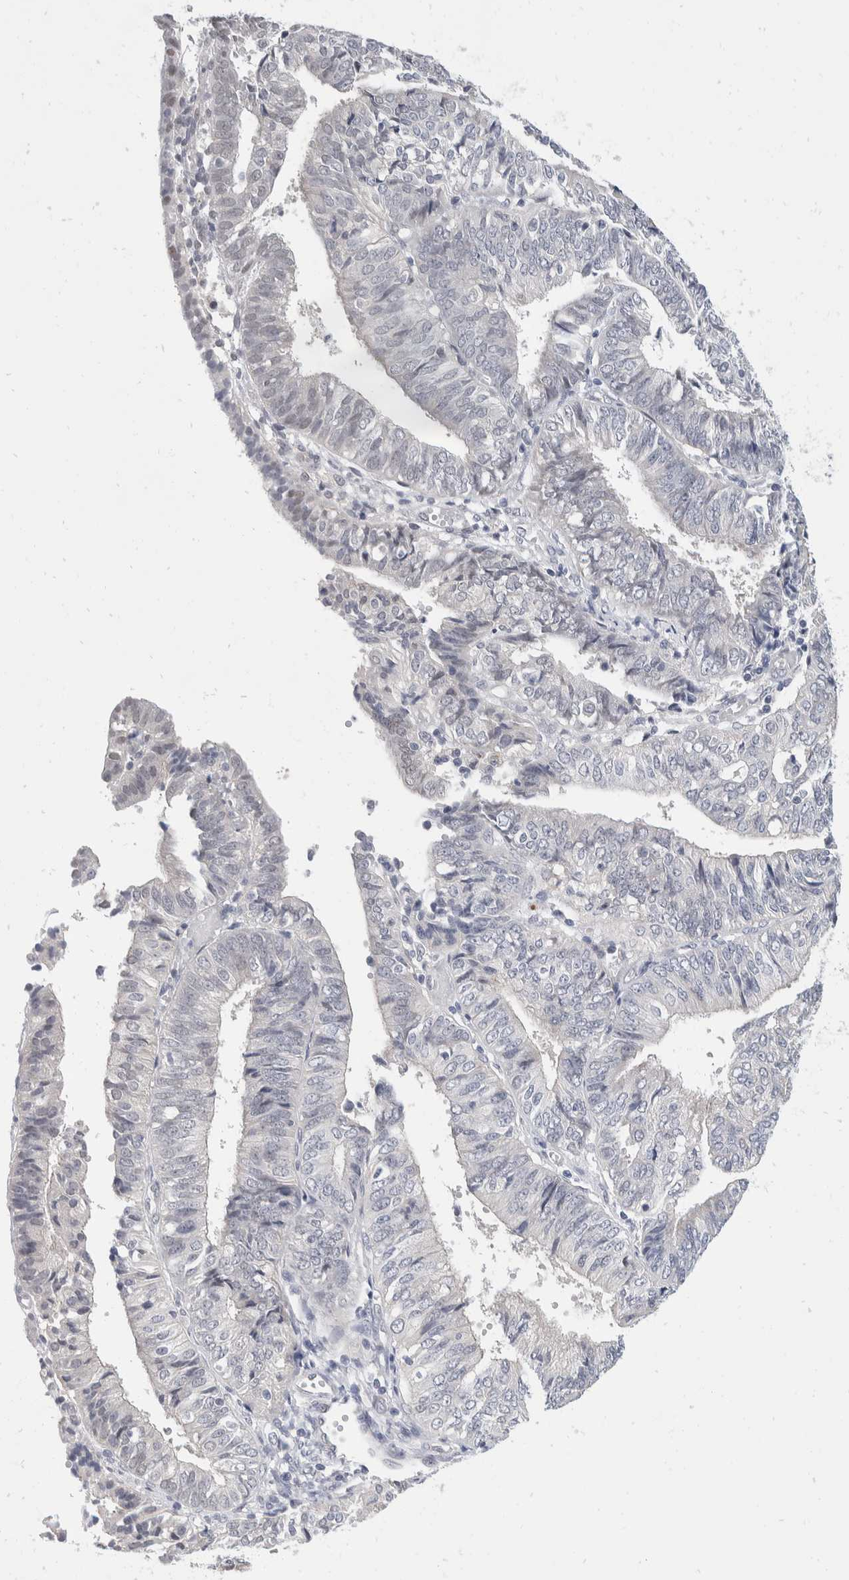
{"staining": {"intensity": "negative", "quantity": "none", "location": "none"}, "tissue": "endometrial cancer", "cell_type": "Tumor cells", "image_type": "cancer", "snomed": [{"axis": "morphology", "description": "Adenocarcinoma, NOS"}, {"axis": "topography", "description": "Endometrium"}], "caption": "Immunohistochemistry (IHC) histopathology image of neoplastic tissue: endometrial cancer (adenocarcinoma) stained with DAB (3,3'-diaminobenzidine) exhibits no significant protein staining in tumor cells.", "gene": "CATSPERD", "patient": {"sex": "female", "age": 58}}